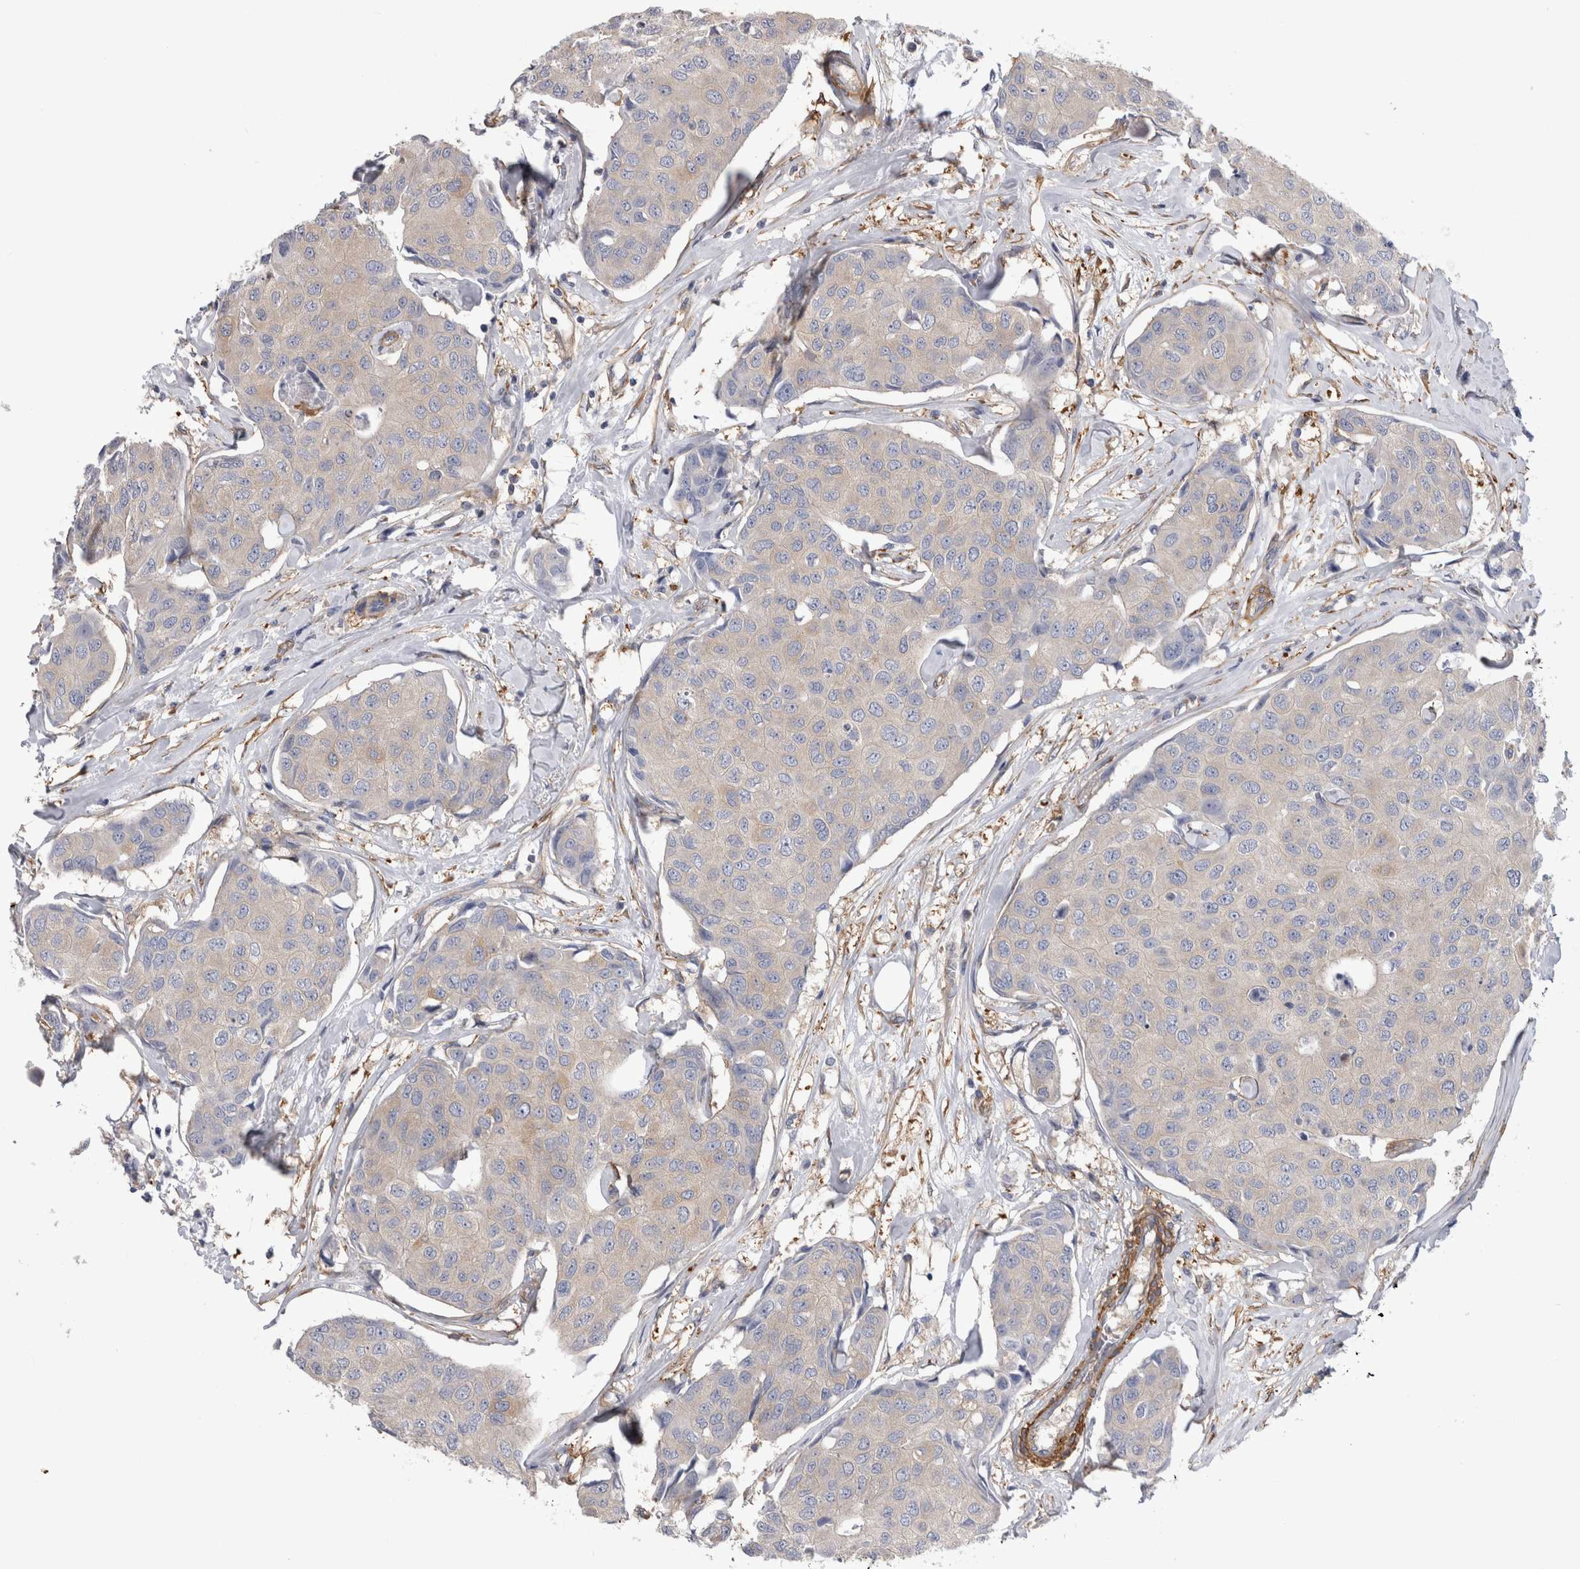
{"staining": {"intensity": "negative", "quantity": "none", "location": "none"}, "tissue": "breast cancer", "cell_type": "Tumor cells", "image_type": "cancer", "snomed": [{"axis": "morphology", "description": "Duct carcinoma"}, {"axis": "topography", "description": "Breast"}], "caption": "Tumor cells show no significant protein staining in breast cancer (invasive ductal carcinoma).", "gene": "EPRS1", "patient": {"sex": "female", "age": 80}}